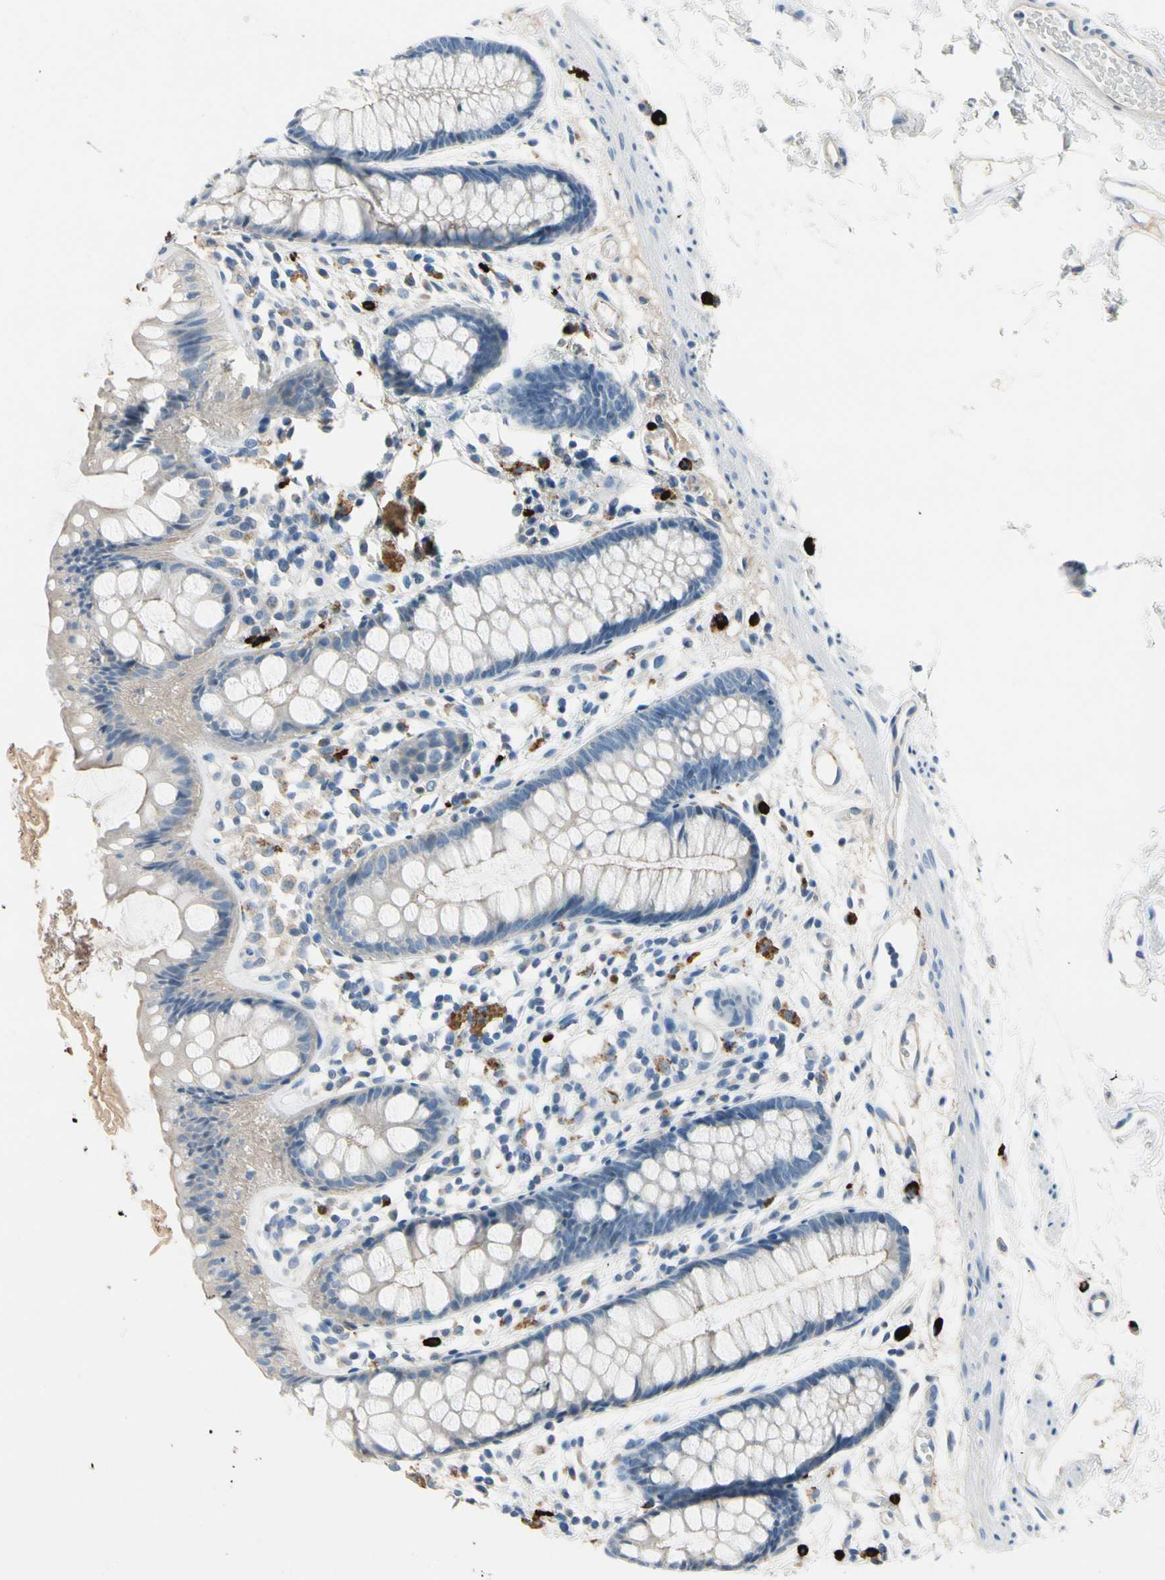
{"staining": {"intensity": "negative", "quantity": "none", "location": "none"}, "tissue": "rectum", "cell_type": "Glandular cells", "image_type": "normal", "snomed": [{"axis": "morphology", "description": "Normal tissue, NOS"}, {"axis": "topography", "description": "Rectum"}], "caption": "IHC of benign human rectum reveals no positivity in glandular cells. The staining is performed using DAB (3,3'-diaminobenzidine) brown chromogen with nuclei counter-stained in using hematoxylin.", "gene": "CPA3", "patient": {"sex": "female", "age": 66}}